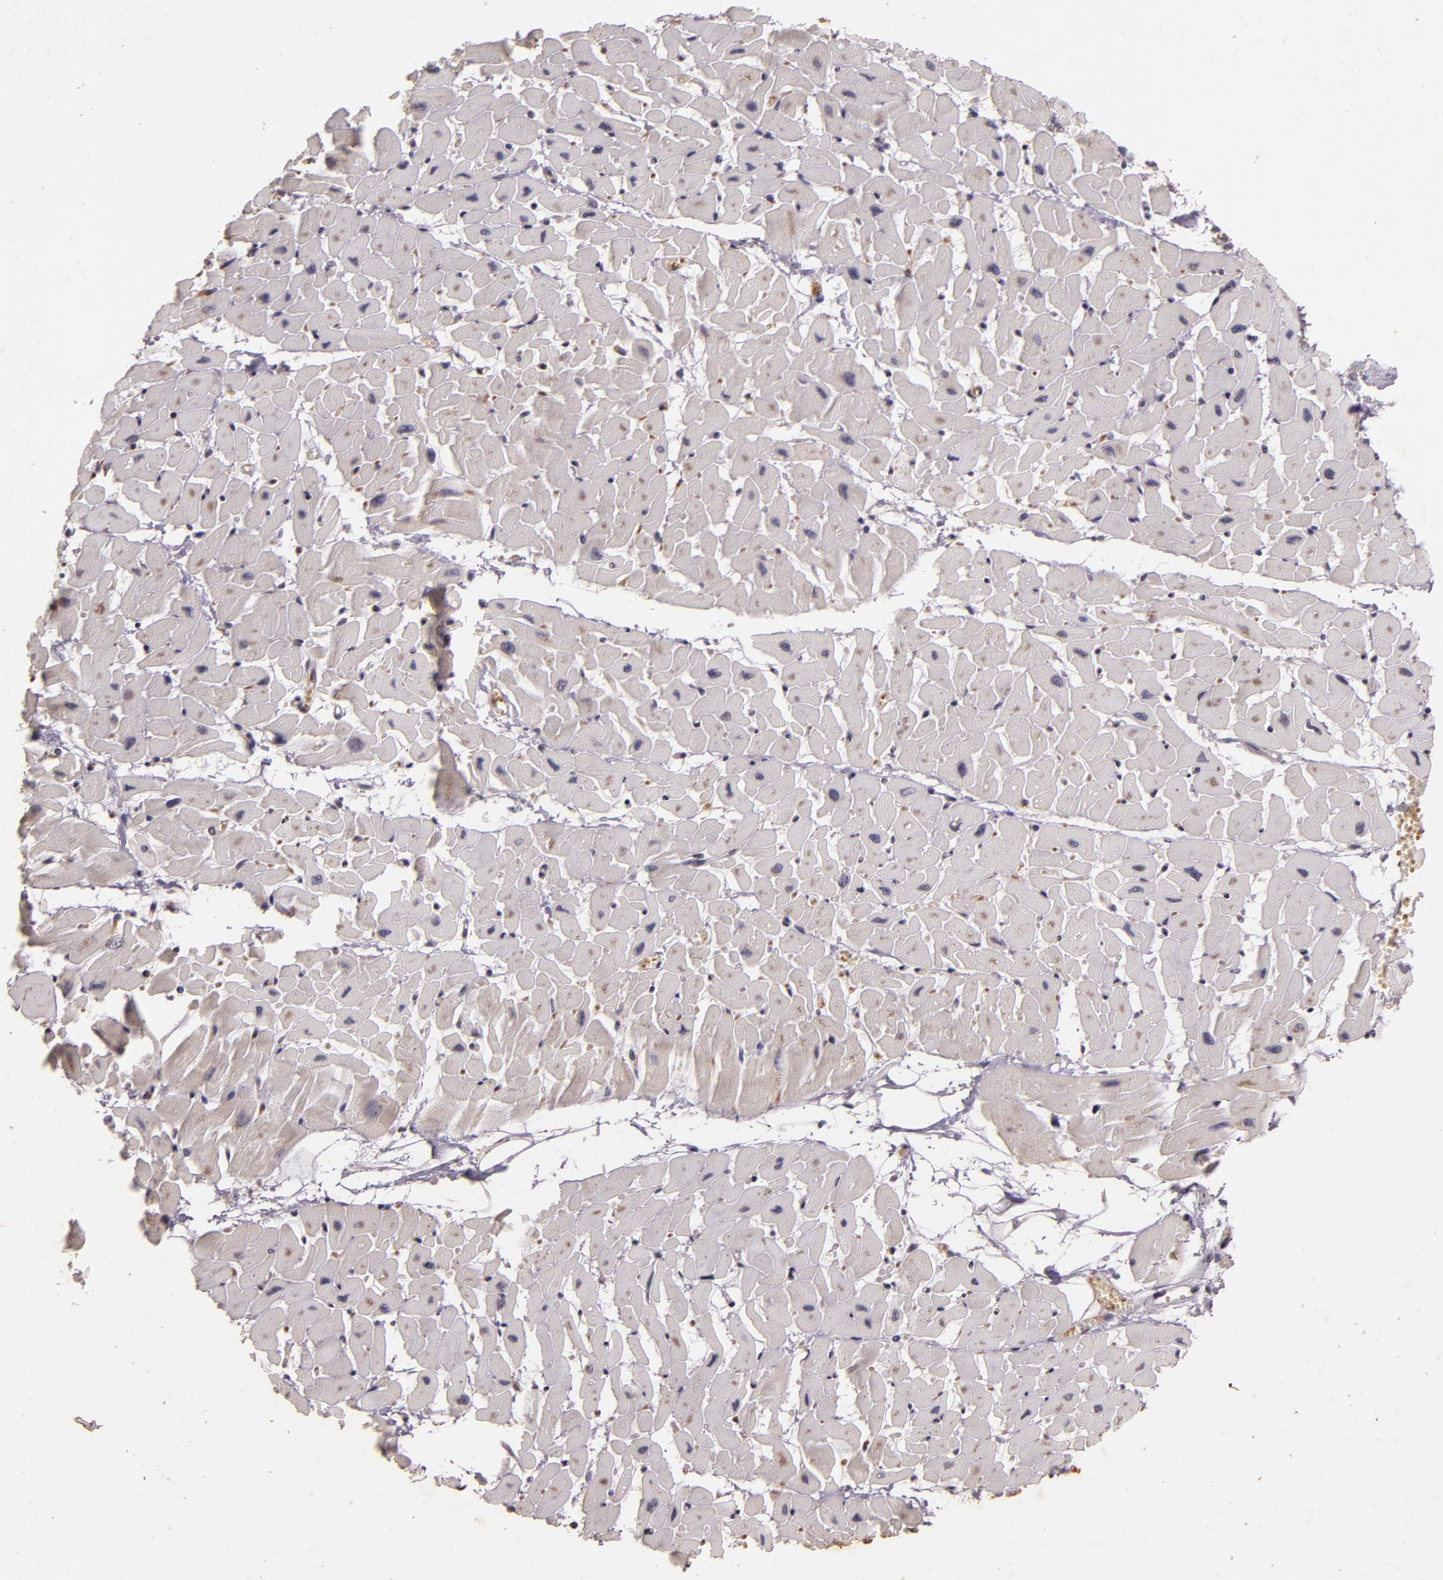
{"staining": {"intensity": "negative", "quantity": "none", "location": "none"}, "tissue": "heart muscle", "cell_type": "Cardiomyocytes", "image_type": "normal", "snomed": [{"axis": "morphology", "description": "Normal tissue, NOS"}, {"axis": "topography", "description": "Heart"}], "caption": "Immunohistochemistry (IHC) of normal heart muscle demonstrates no expression in cardiomyocytes.", "gene": "TFF1", "patient": {"sex": "female", "age": 19}}